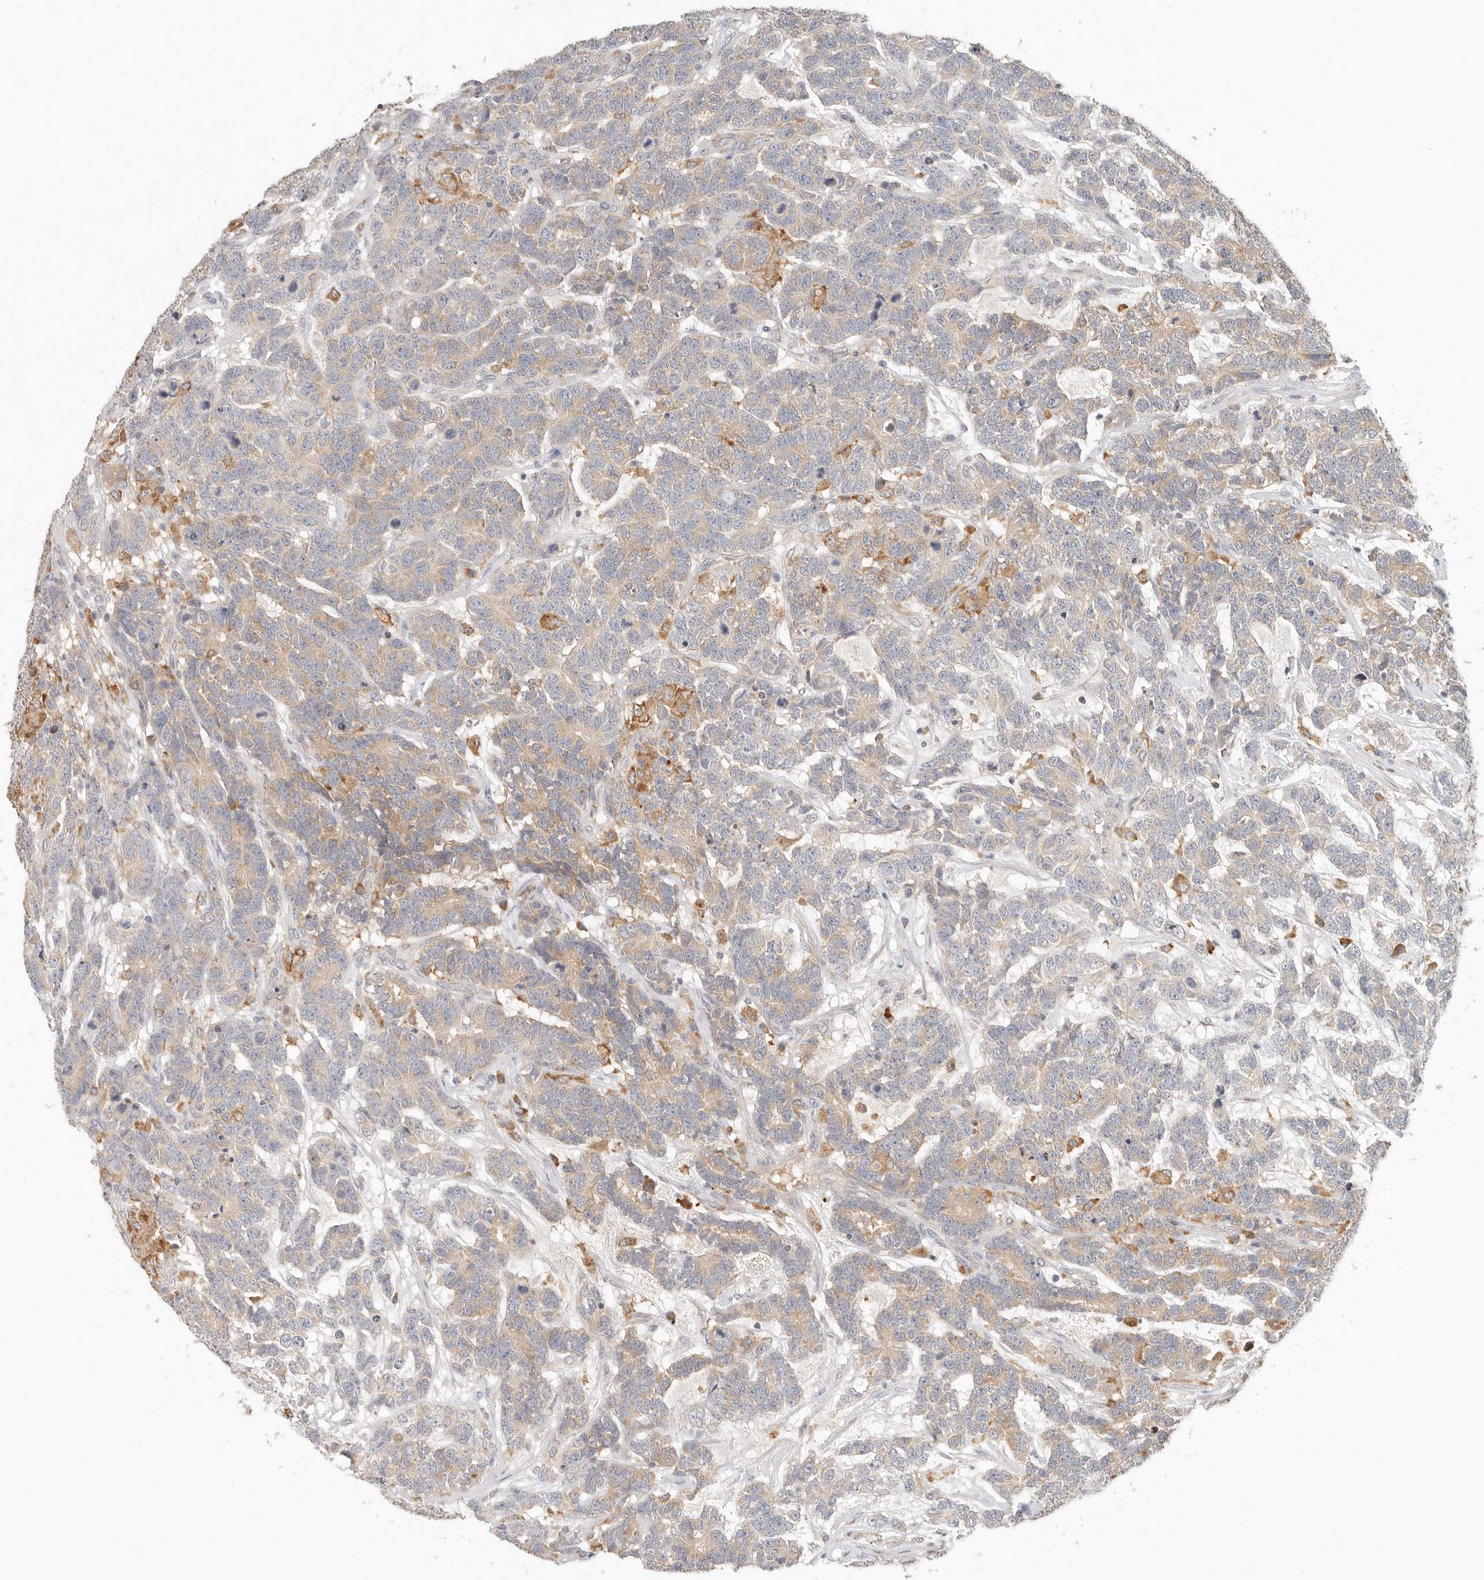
{"staining": {"intensity": "weak", "quantity": ">75%", "location": "cytoplasmic/membranous"}, "tissue": "testis cancer", "cell_type": "Tumor cells", "image_type": "cancer", "snomed": [{"axis": "morphology", "description": "Carcinoma, Embryonal, NOS"}, {"axis": "topography", "description": "Testis"}], "caption": "Human testis cancer (embryonal carcinoma) stained with a brown dye displays weak cytoplasmic/membranous positive staining in about >75% of tumor cells.", "gene": "ARHGEF10L", "patient": {"sex": "male", "age": 26}}